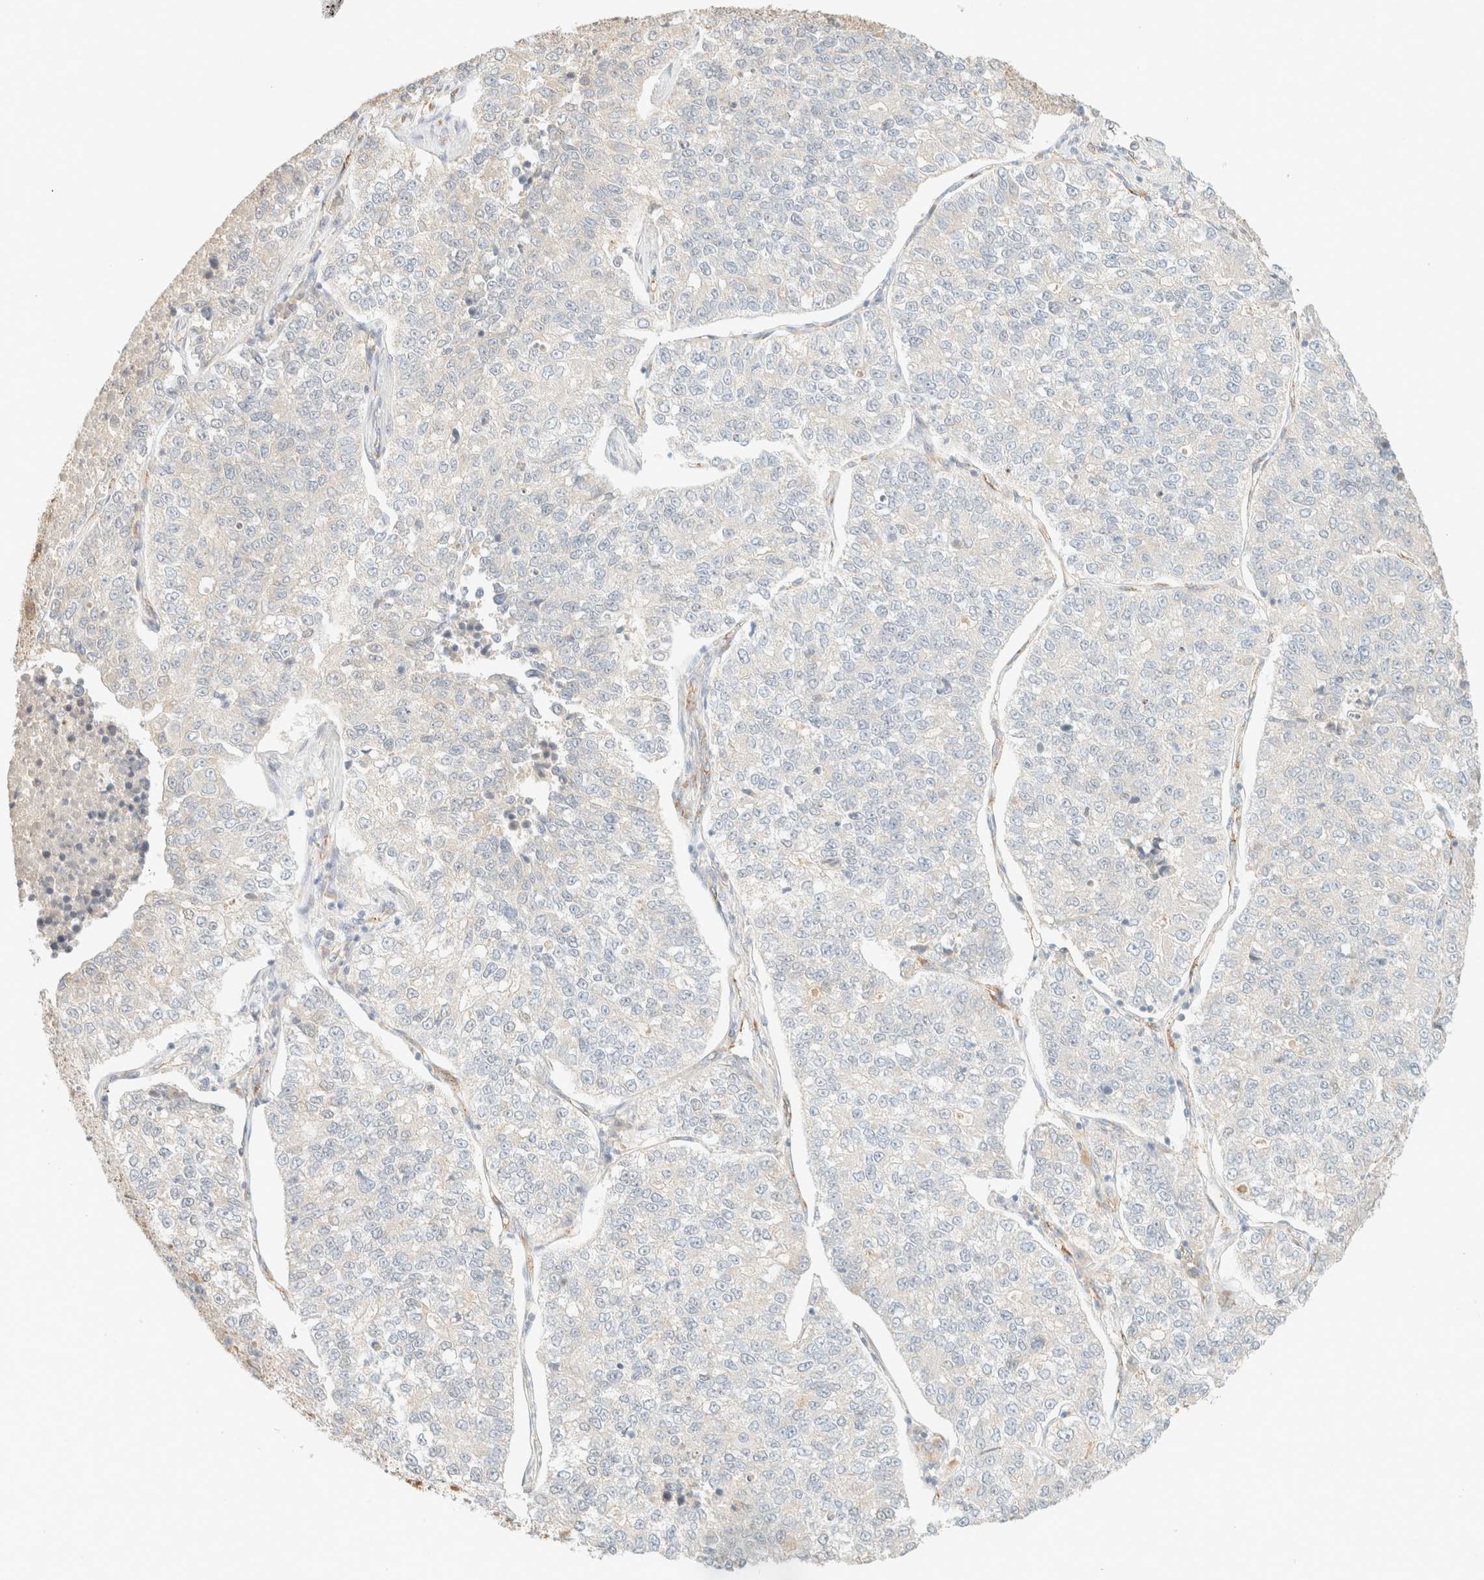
{"staining": {"intensity": "negative", "quantity": "none", "location": "none"}, "tissue": "lung cancer", "cell_type": "Tumor cells", "image_type": "cancer", "snomed": [{"axis": "morphology", "description": "Adenocarcinoma, NOS"}, {"axis": "topography", "description": "Lung"}], "caption": "High power microscopy micrograph of an immunohistochemistry micrograph of lung cancer, revealing no significant staining in tumor cells. (DAB (3,3'-diaminobenzidine) immunohistochemistry (IHC), high magnification).", "gene": "SPARCL1", "patient": {"sex": "male", "age": 49}}